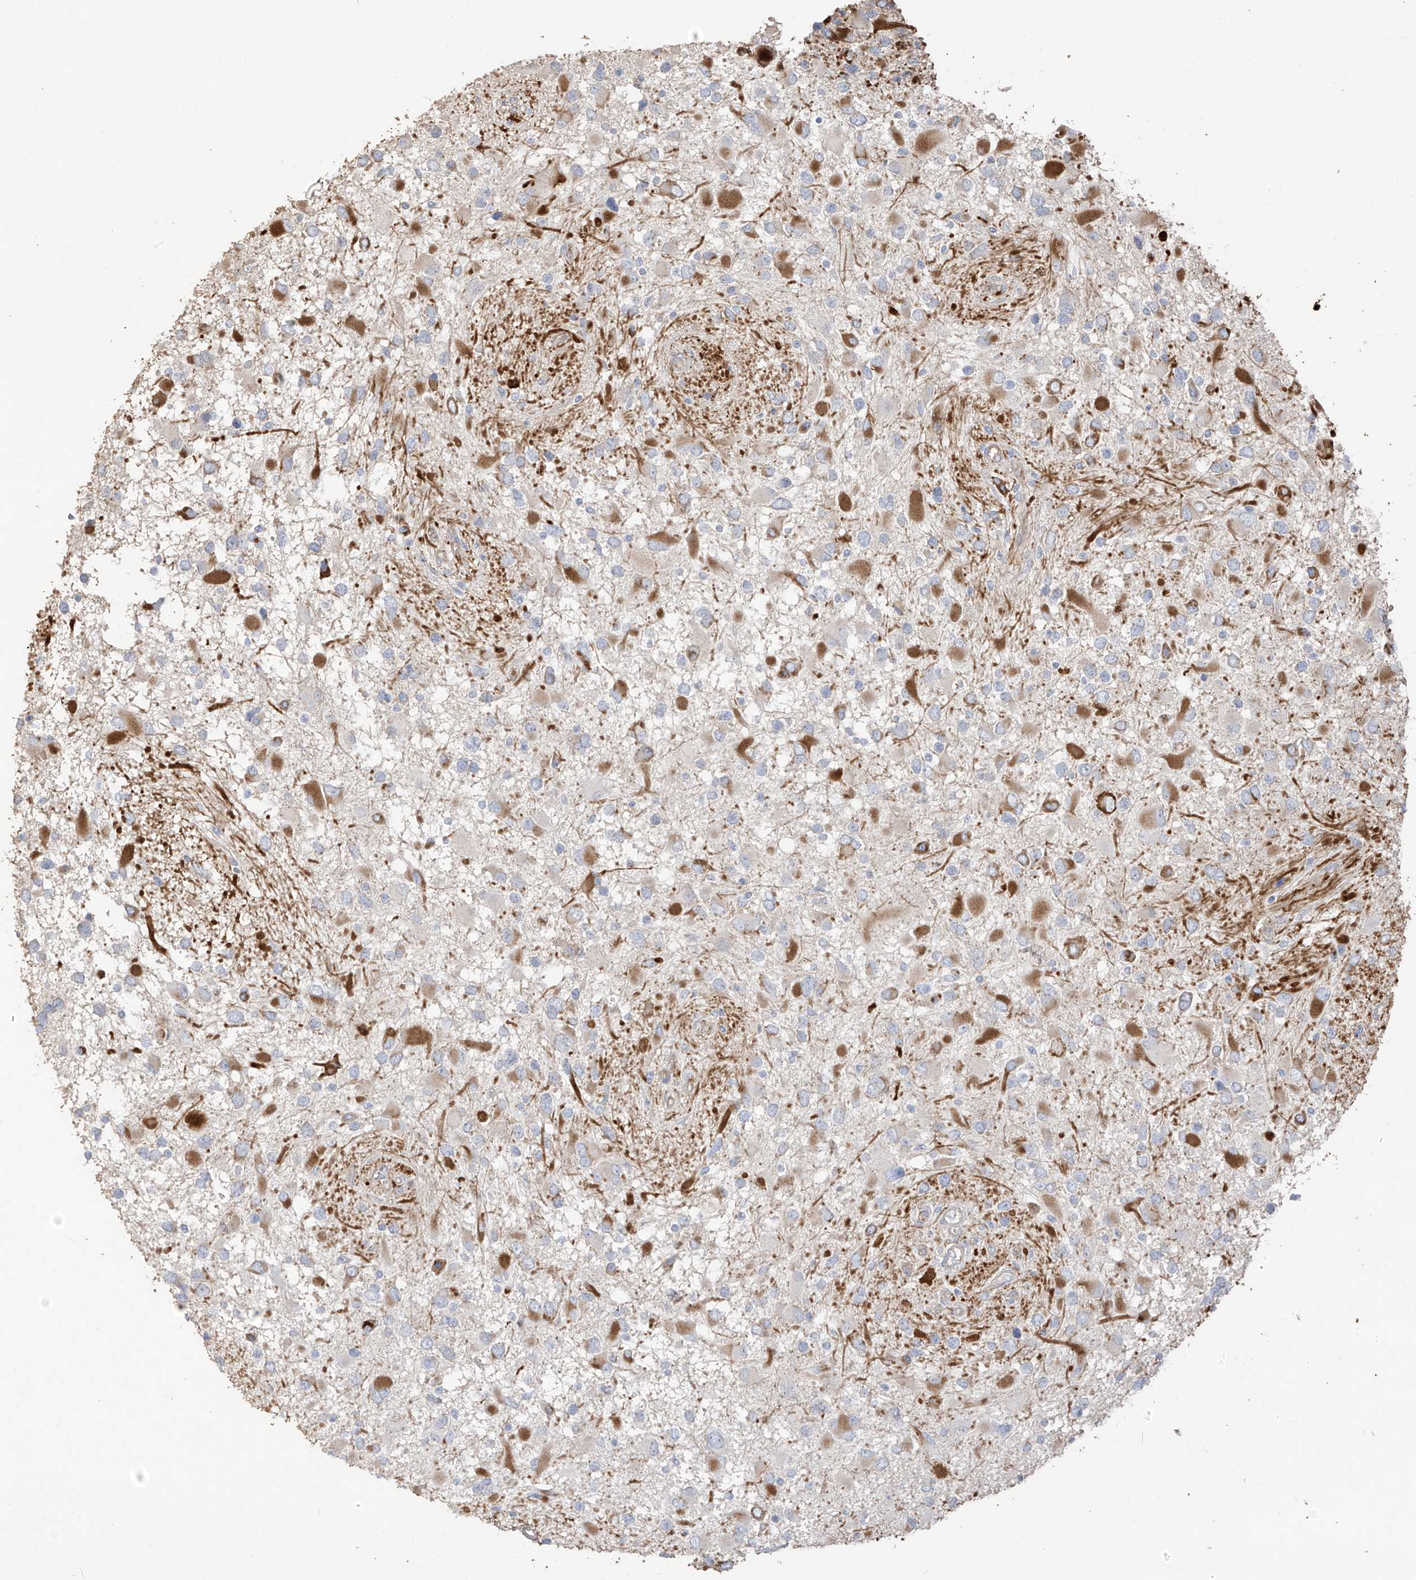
{"staining": {"intensity": "moderate", "quantity": "<25%", "location": "cytoplasmic/membranous"}, "tissue": "glioma", "cell_type": "Tumor cells", "image_type": "cancer", "snomed": [{"axis": "morphology", "description": "Glioma, malignant, High grade"}, {"axis": "topography", "description": "Brain"}], "caption": "The immunohistochemical stain labels moderate cytoplasmic/membranous expression in tumor cells of malignant glioma (high-grade) tissue. (DAB (3,3'-diaminobenzidine) IHC with brightfield microscopy, high magnification).", "gene": "DCDC2", "patient": {"sex": "male", "age": 53}}